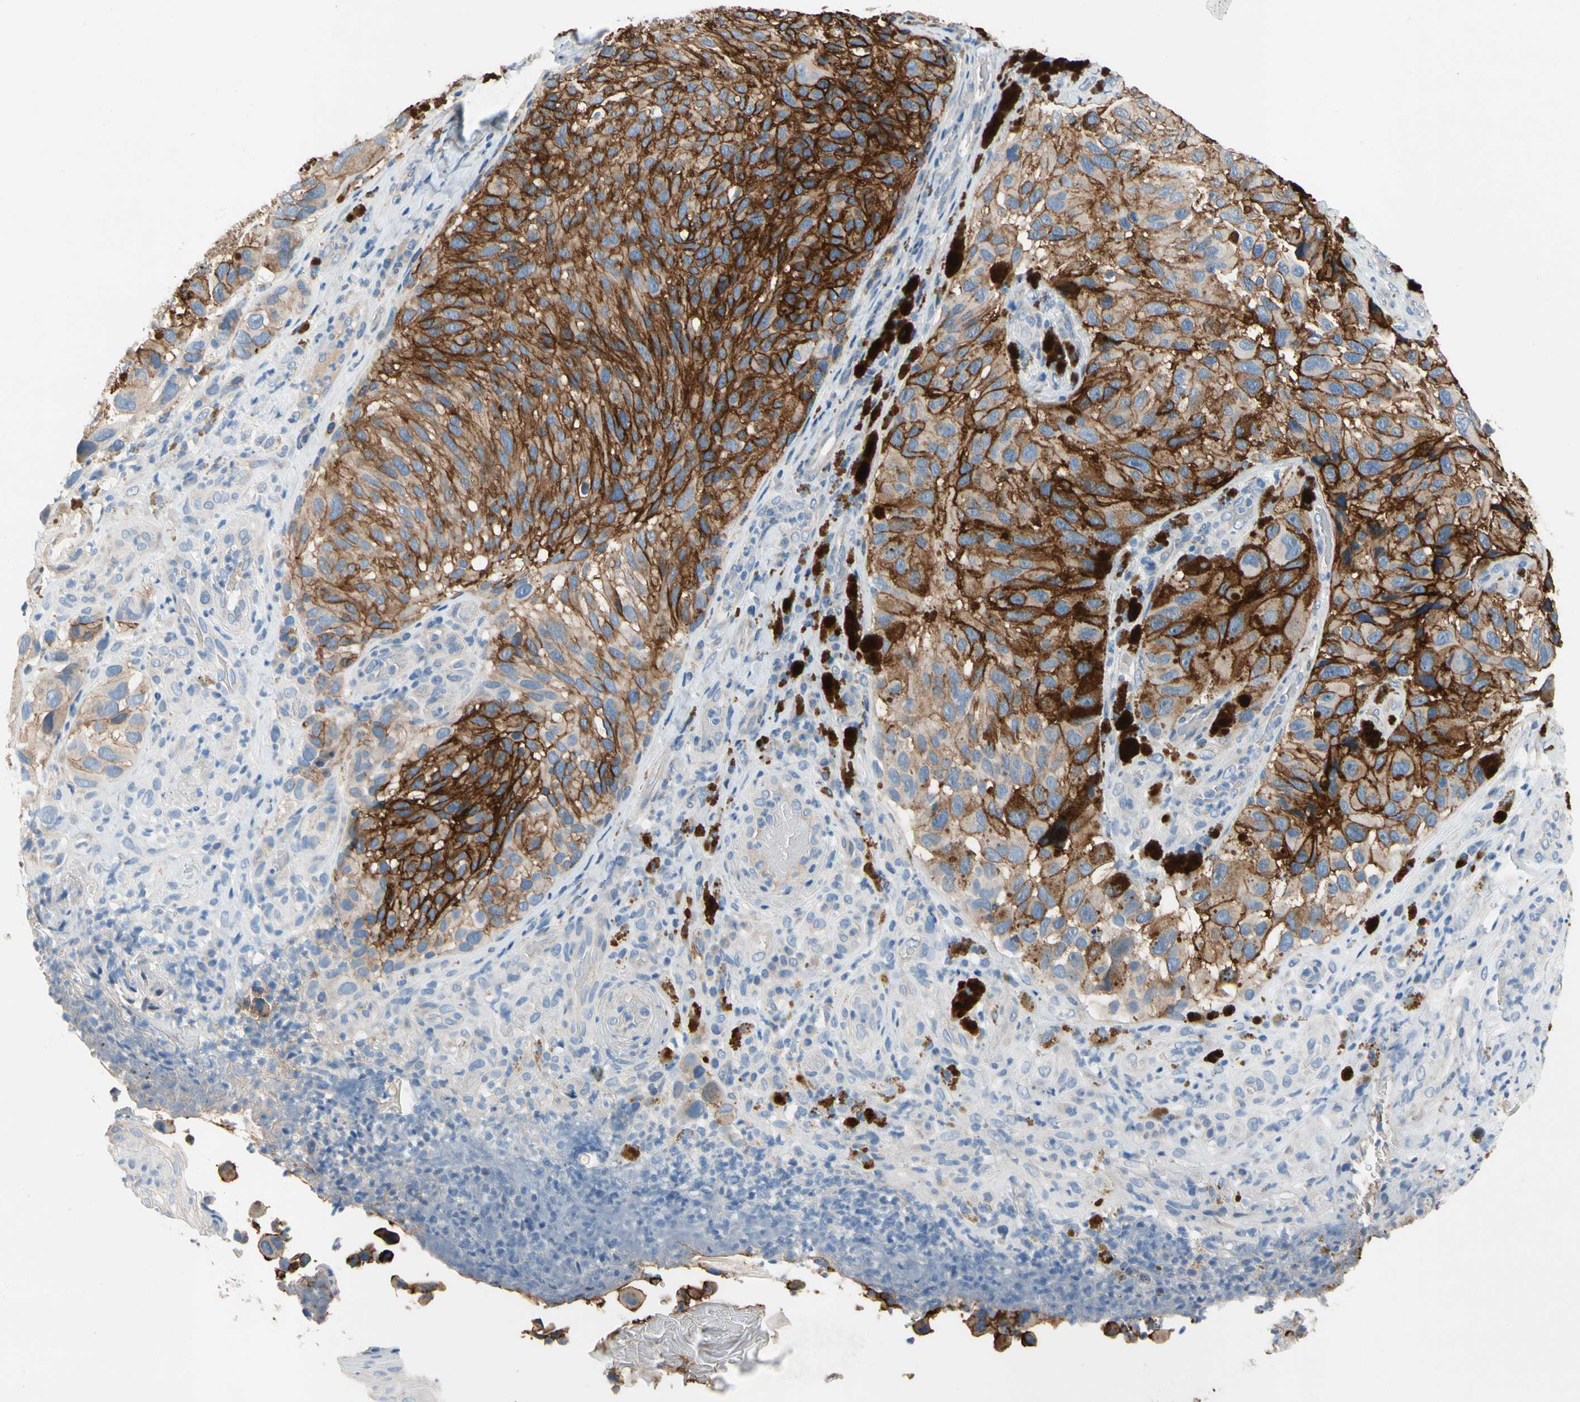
{"staining": {"intensity": "moderate", "quantity": ">75%", "location": "cytoplasmic/membranous"}, "tissue": "melanoma", "cell_type": "Tumor cells", "image_type": "cancer", "snomed": [{"axis": "morphology", "description": "Malignant melanoma, NOS"}, {"axis": "topography", "description": "Skin"}], "caption": "This is a histology image of IHC staining of melanoma, which shows moderate expression in the cytoplasmic/membranous of tumor cells.", "gene": "CA14", "patient": {"sex": "female", "age": 73}}